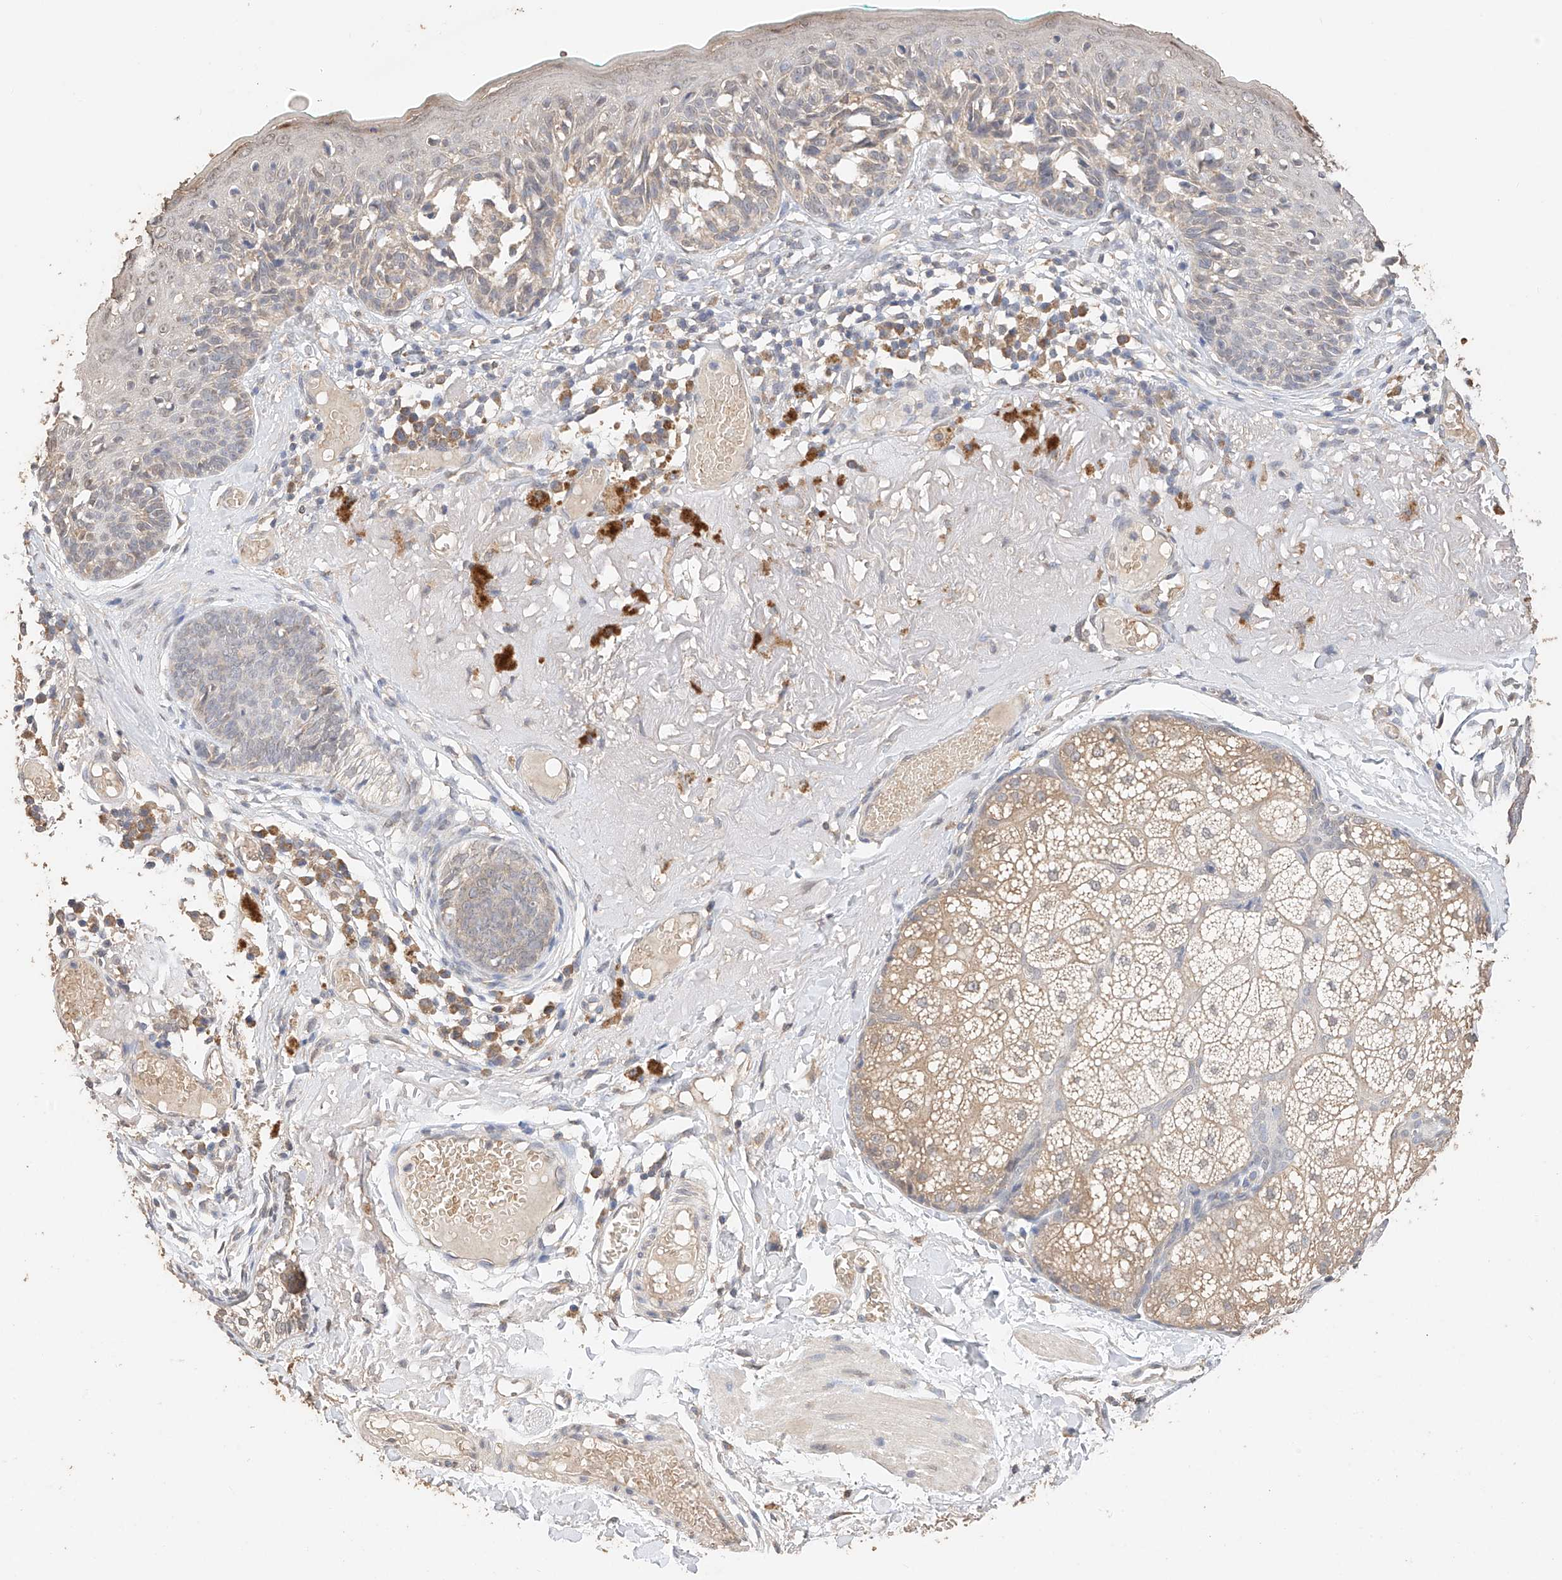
{"staining": {"intensity": "weak", "quantity": "<25%", "location": "cytoplasmic/membranous"}, "tissue": "melanoma", "cell_type": "Tumor cells", "image_type": "cancer", "snomed": [{"axis": "morphology", "description": "Malignant melanoma in situ"}, {"axis": "morphology", "description": "Malignant melanoma, NOS"}, {"axis": "topography", "description": "Skin"}], "caption": "Melanoma was stained to show a protein in brown. There is no significant positivity in tumor cells.", "gene": "IL22RA2", "patient": {"sex": "female", "age": 88}}